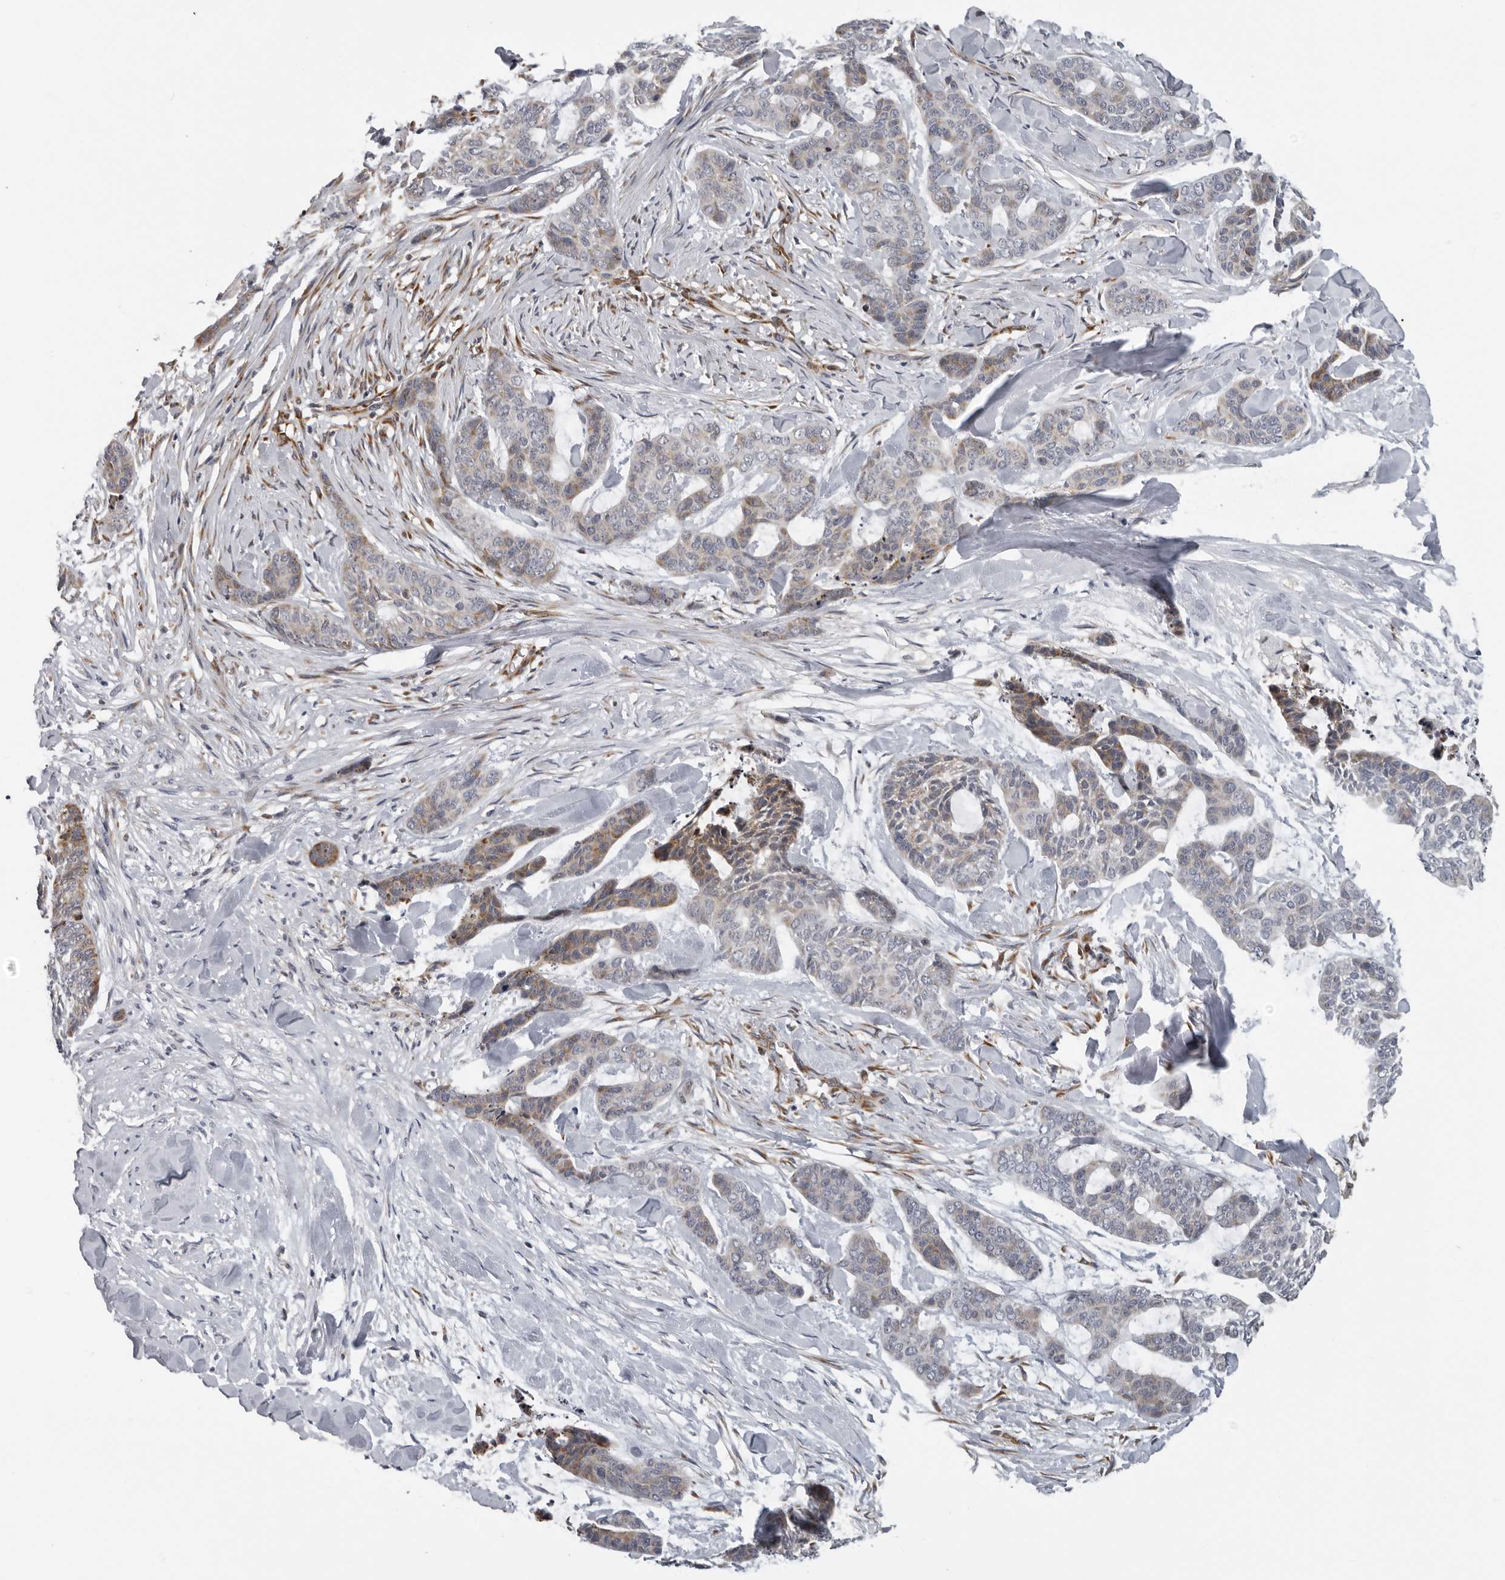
{"staining": {"intensity": "weak", "quantity": "<25%", "location": "cytoplasmic/membranous"}, "tissue": "skin cancer", "cell_type": "Tumor cells", "image_type": "cancer", "snomed": [{"axis": "morphology", "description": "Basal cell carcinoma"}, {"axis": "topography", "description": "Skin"}], "caption": "IHC micrograph of neoplastic tissue: human skin cancer stained with DAB (3,3'-diaminobenzidine) demonstrates no significant protein expression in tumor cells. (DAB immunohistochemistry (IHC), high magnification).", "gene": "ALPK2", "patient": {"sex": "female", "age": 64}}